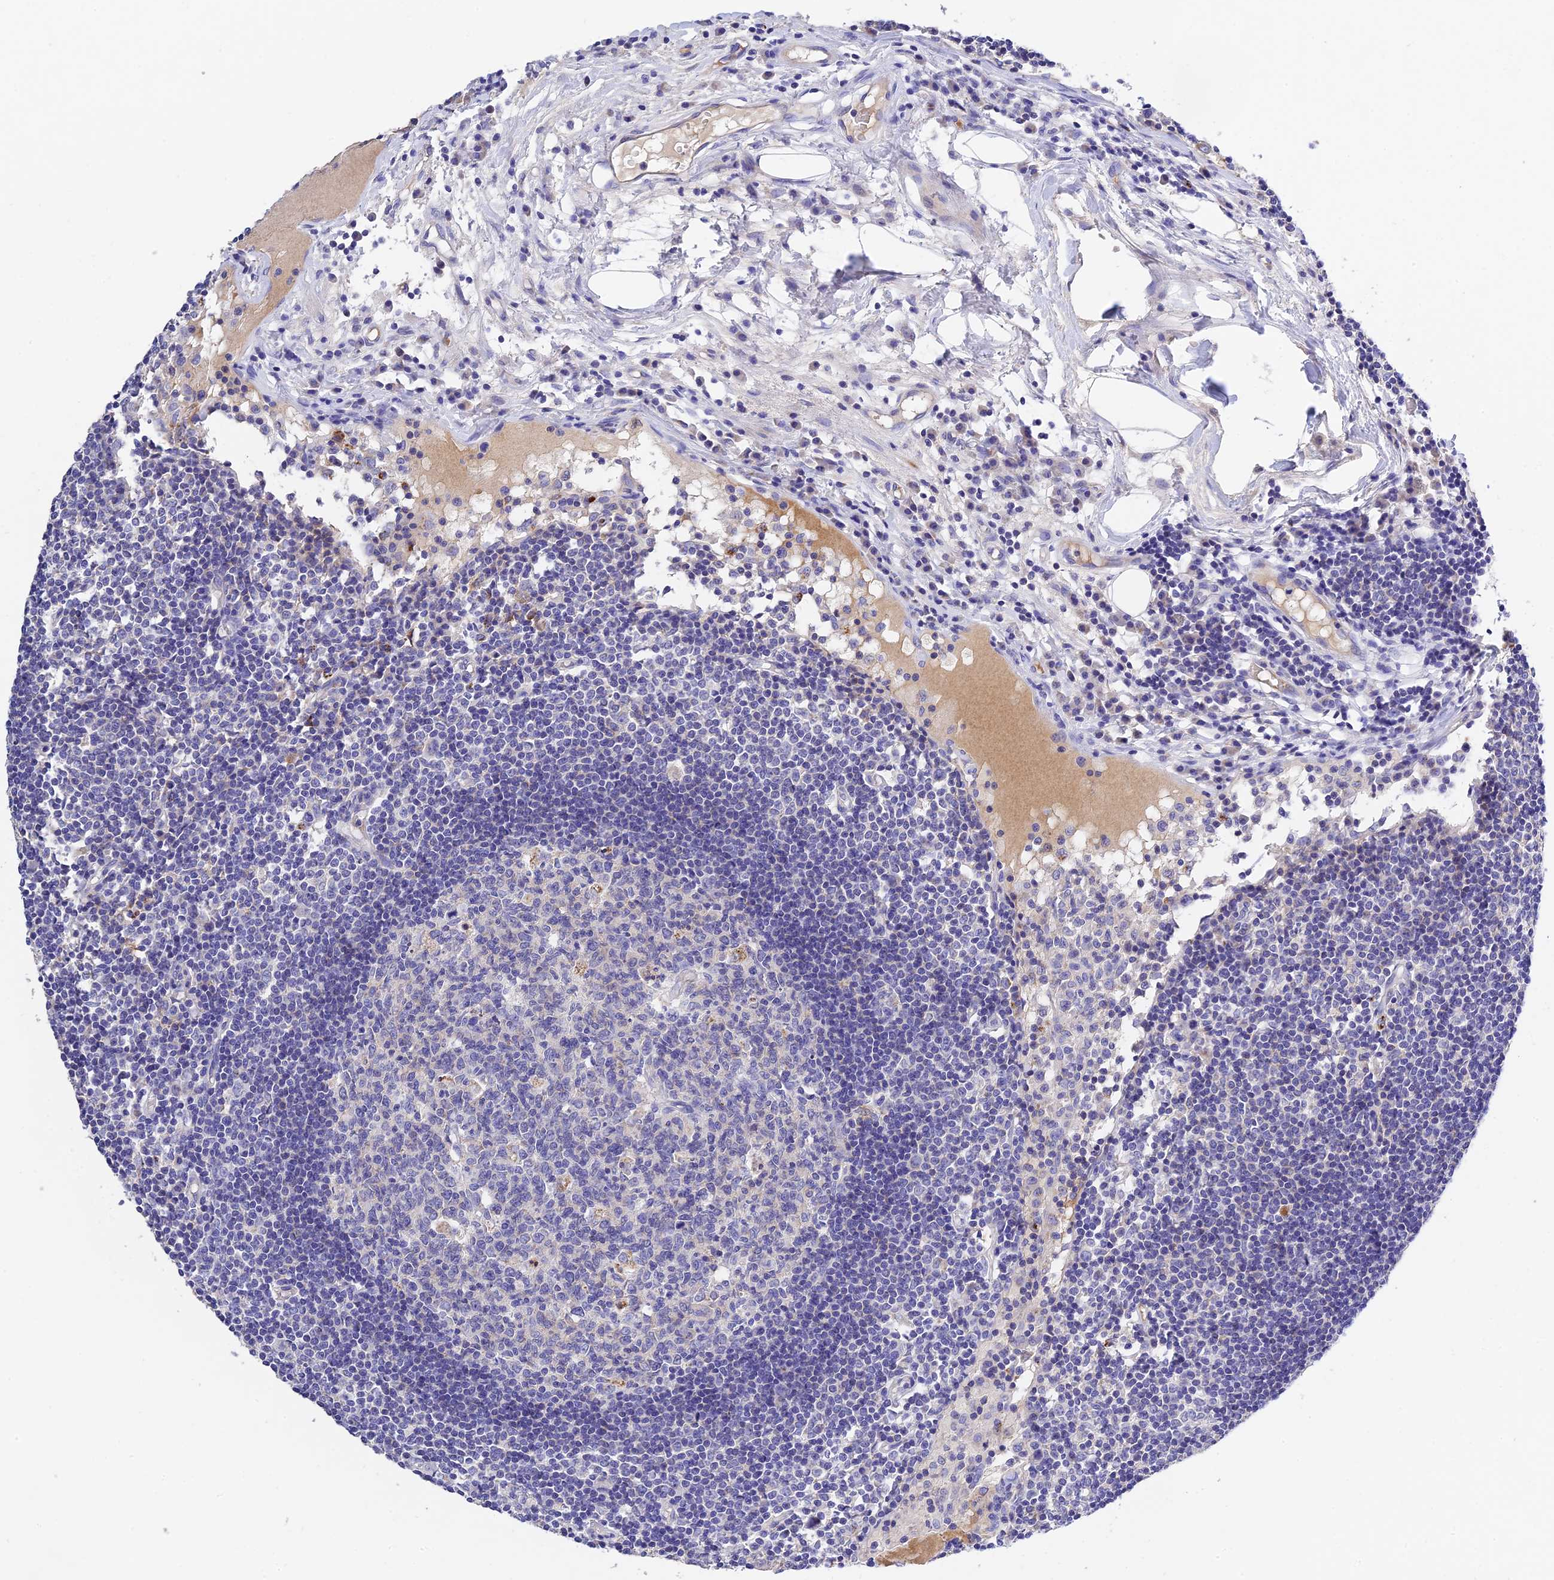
{"staining": {"intensity": "negative", "quantity": "none", "location": "none"}, "tissue": "lymph node", "cell_type": "Germinal center cells", "image_type": "normal", "snomed": [{"axis": "morphology", "description": "Normal tissue, NOS"}, {"axis": "topography", "description": "Lymph node"}], "caption": "Immunohistochemical staining of normal lymph node reveals no significant expression in germinal center cells.", "gene": "MS4A5", "patient": {"sex": "female", "age": 55}}